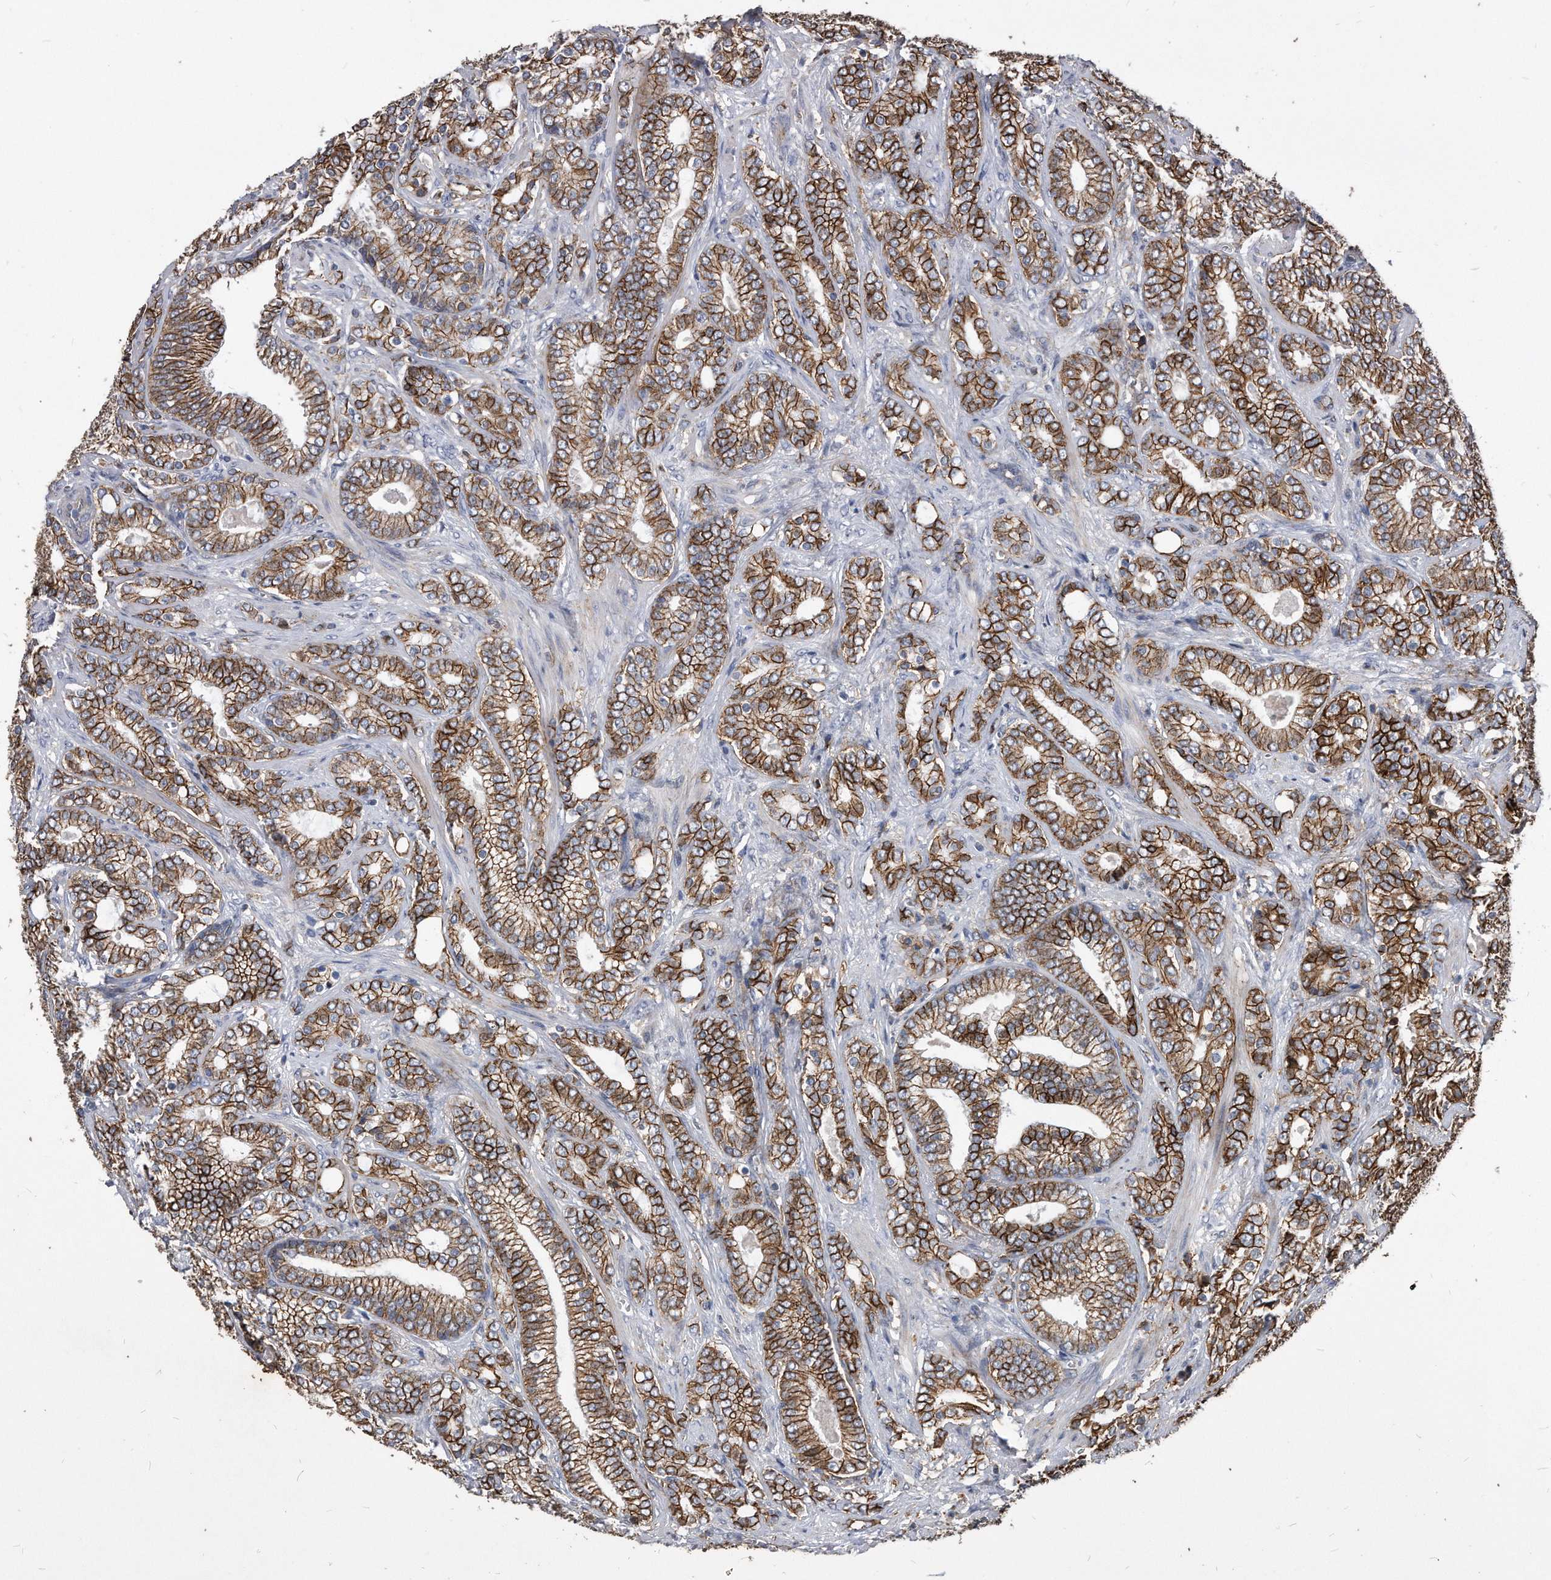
{"staining": {"intensity": "strong", "quantity": ">75%", "location": "cytoplasmic/membranous"}, "tissue": "prostate cancer", "cell_type": "Tumor cells", "image_type": "cancer", "snomed": [{"axis": "morphology", "description": "Adenocarcinoma, High grade"}, {"axis": "topography", "description": "Prostate and seminal vesicle, NOS"}], "caption": "High-magnification brightfield microscopy of adenocarcinoma (high-grade) (prostate) stained with DAB (3,3'-diaminobenzidine) (brown) and counterstained with hematoxylin (blue). tumor cells exhibit strong cytoplasmic/membranous expression is identified in approximately>75% of cells.", "gene": "IL20RA", "patient": {"sex": "male", "age": 67}}